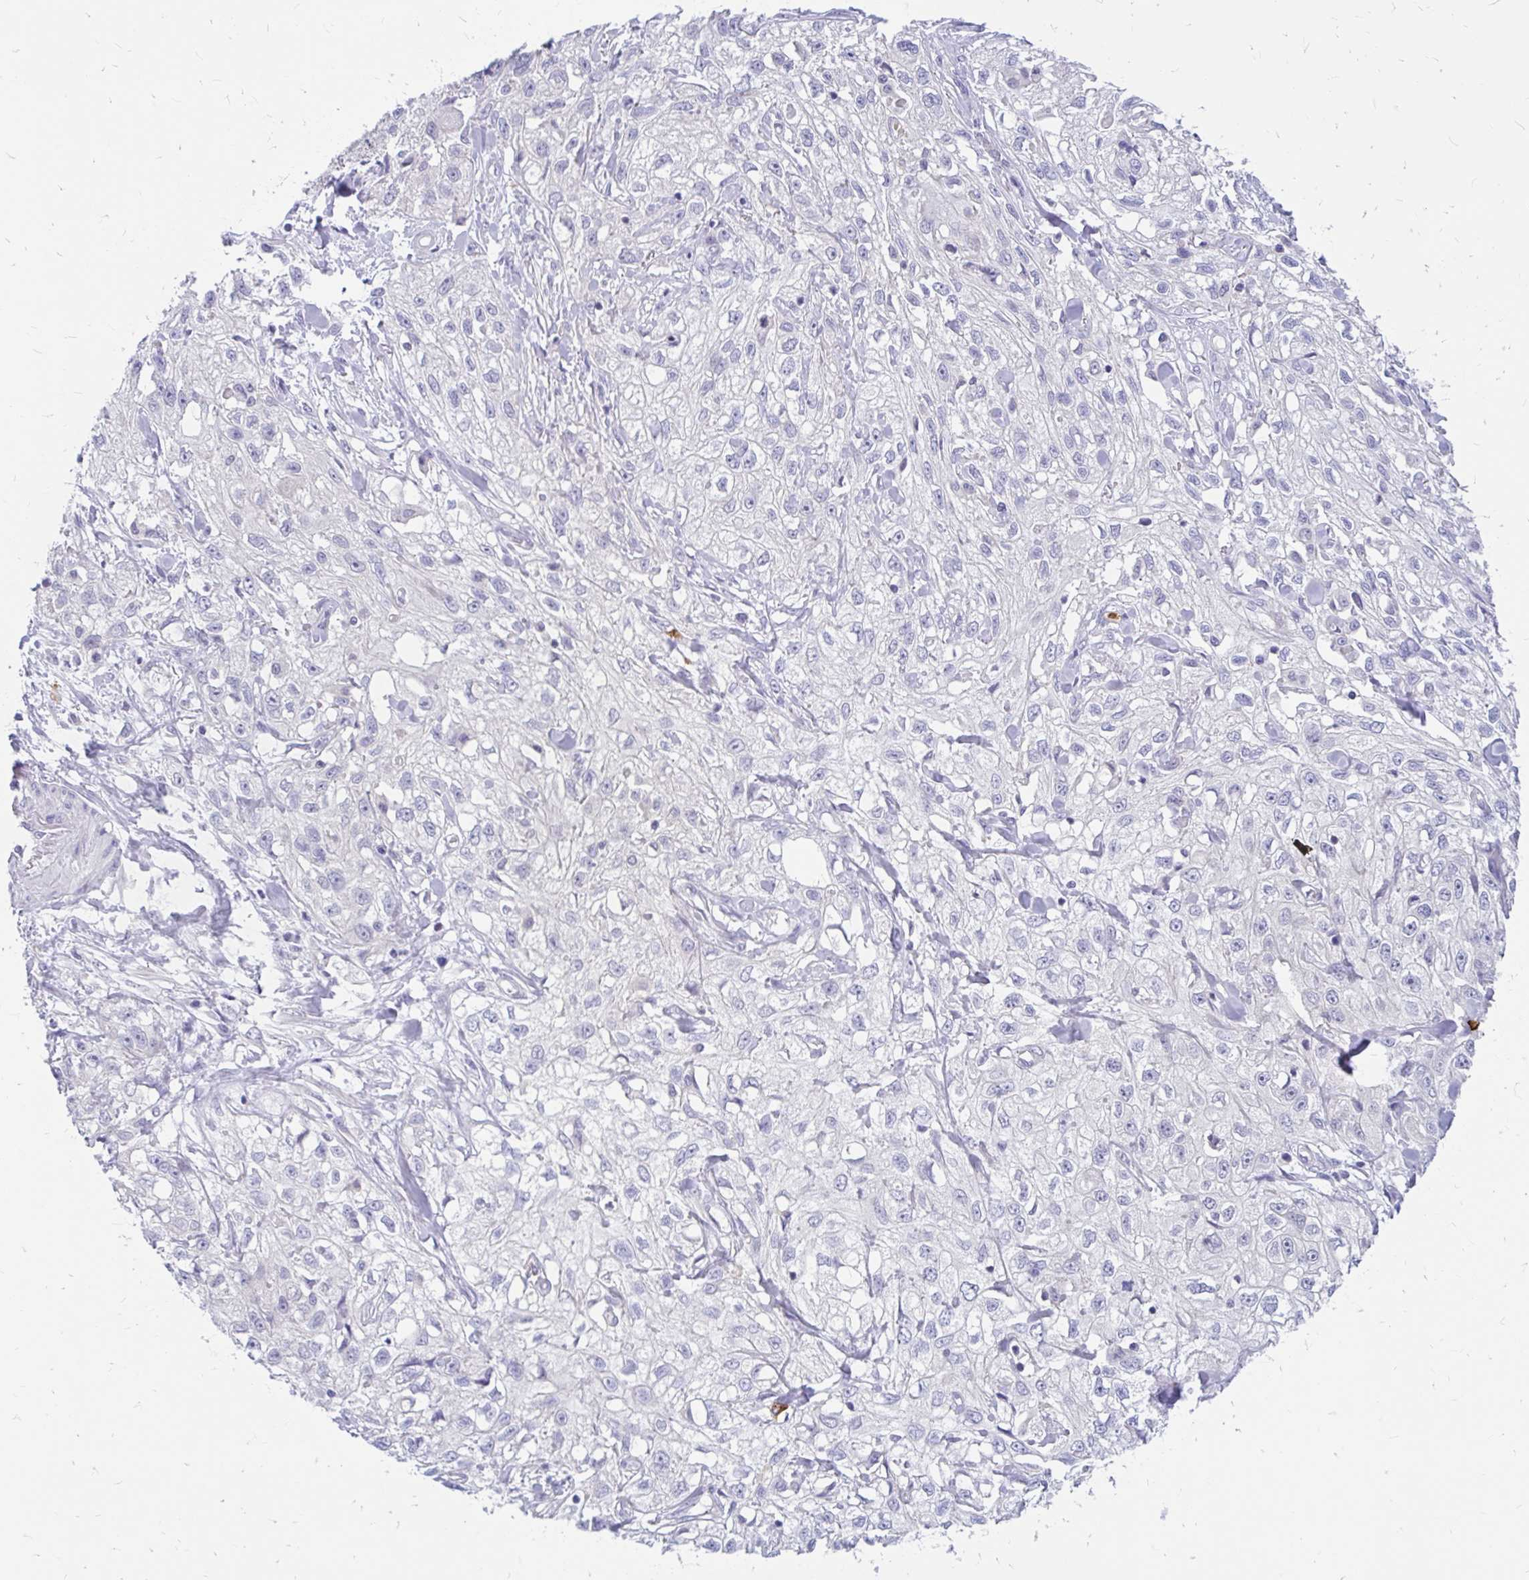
{"staining": {"intensity": "negative", "quantity": "none", "location": "none"}, "tissue": "skin cancer", "cell_type": "Tumor cells", "image_type": "cancer", "snomed": [{"axis": "morphology", "description": "Squamous cell carcinoma, NOS"}, {"axis": "topography", "description": "Skin"}, {"axis": "topography", "description": "Vulva"}], "caption": "IHC of skin cancer (squamous cell carcinoma) shows no positivity in tumor cells.", "gene": "MAP1LC3A", "patient": {"sex": "female", "age": 86}}